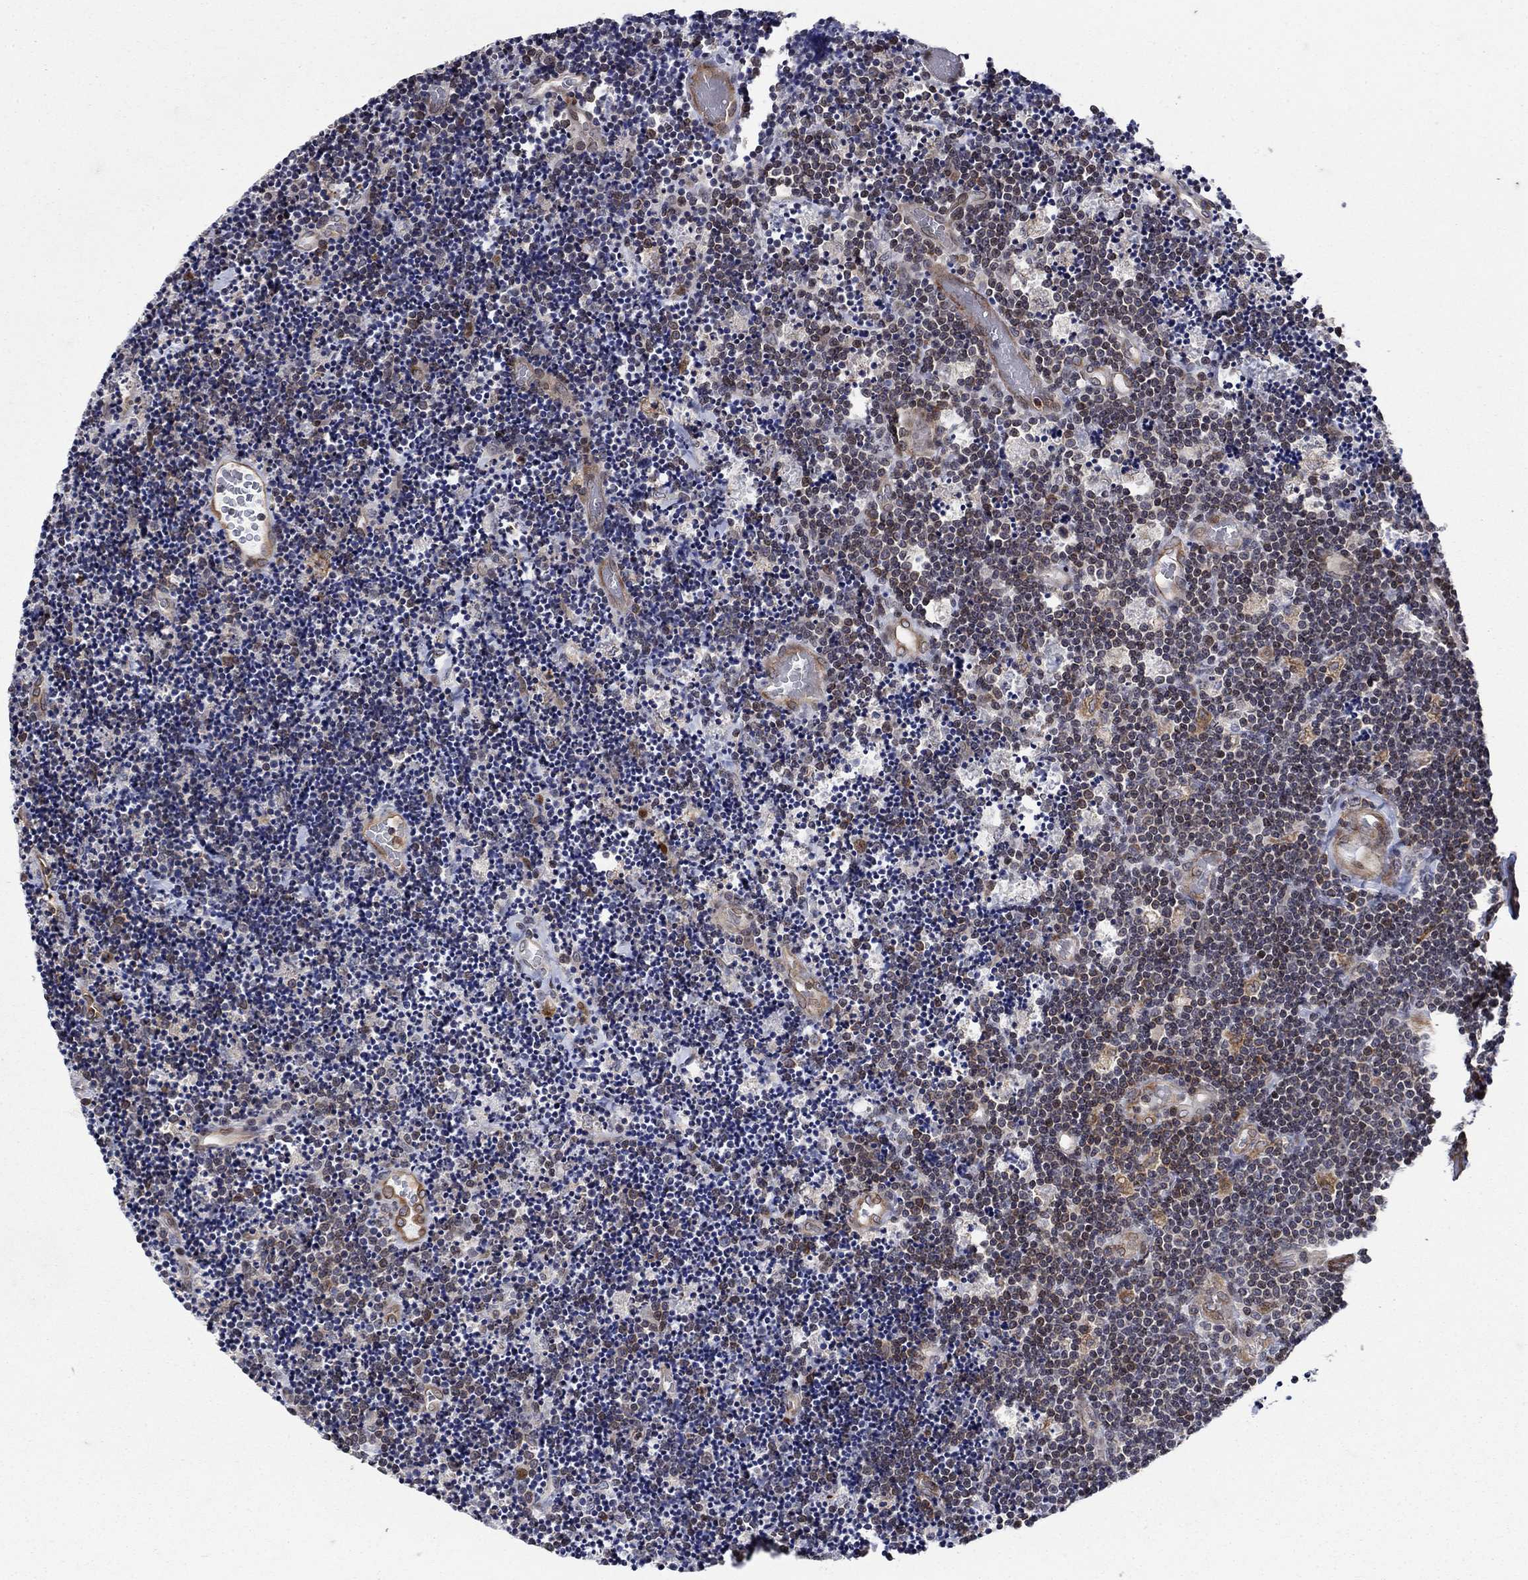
{"staining": {"intensity": "weak", "quantity": "25%-75%", "location": "cytoplasmic/membranous"}, "tissue": "lymphoma", "cell_type": "Tumor cells", "image_type": "cancer", "snomed": [{"axis": "morphology", "description": "Malignant lymphoma, non-Hodgkin's type, Low grade"}, {"axis": "topography", "description": "Brain"}], "caption": "Protein expression analysis of malignant lymphoma, non-Hodgkin's type (low-grade) displays weak cytoplasmic/membranous positivity in approximately 25%-75% of tumor cells. (IHC, brightfield microscopy, high magnification).", "gene": "DHRS7", "patient": {"sex": "female", "age": 66}}